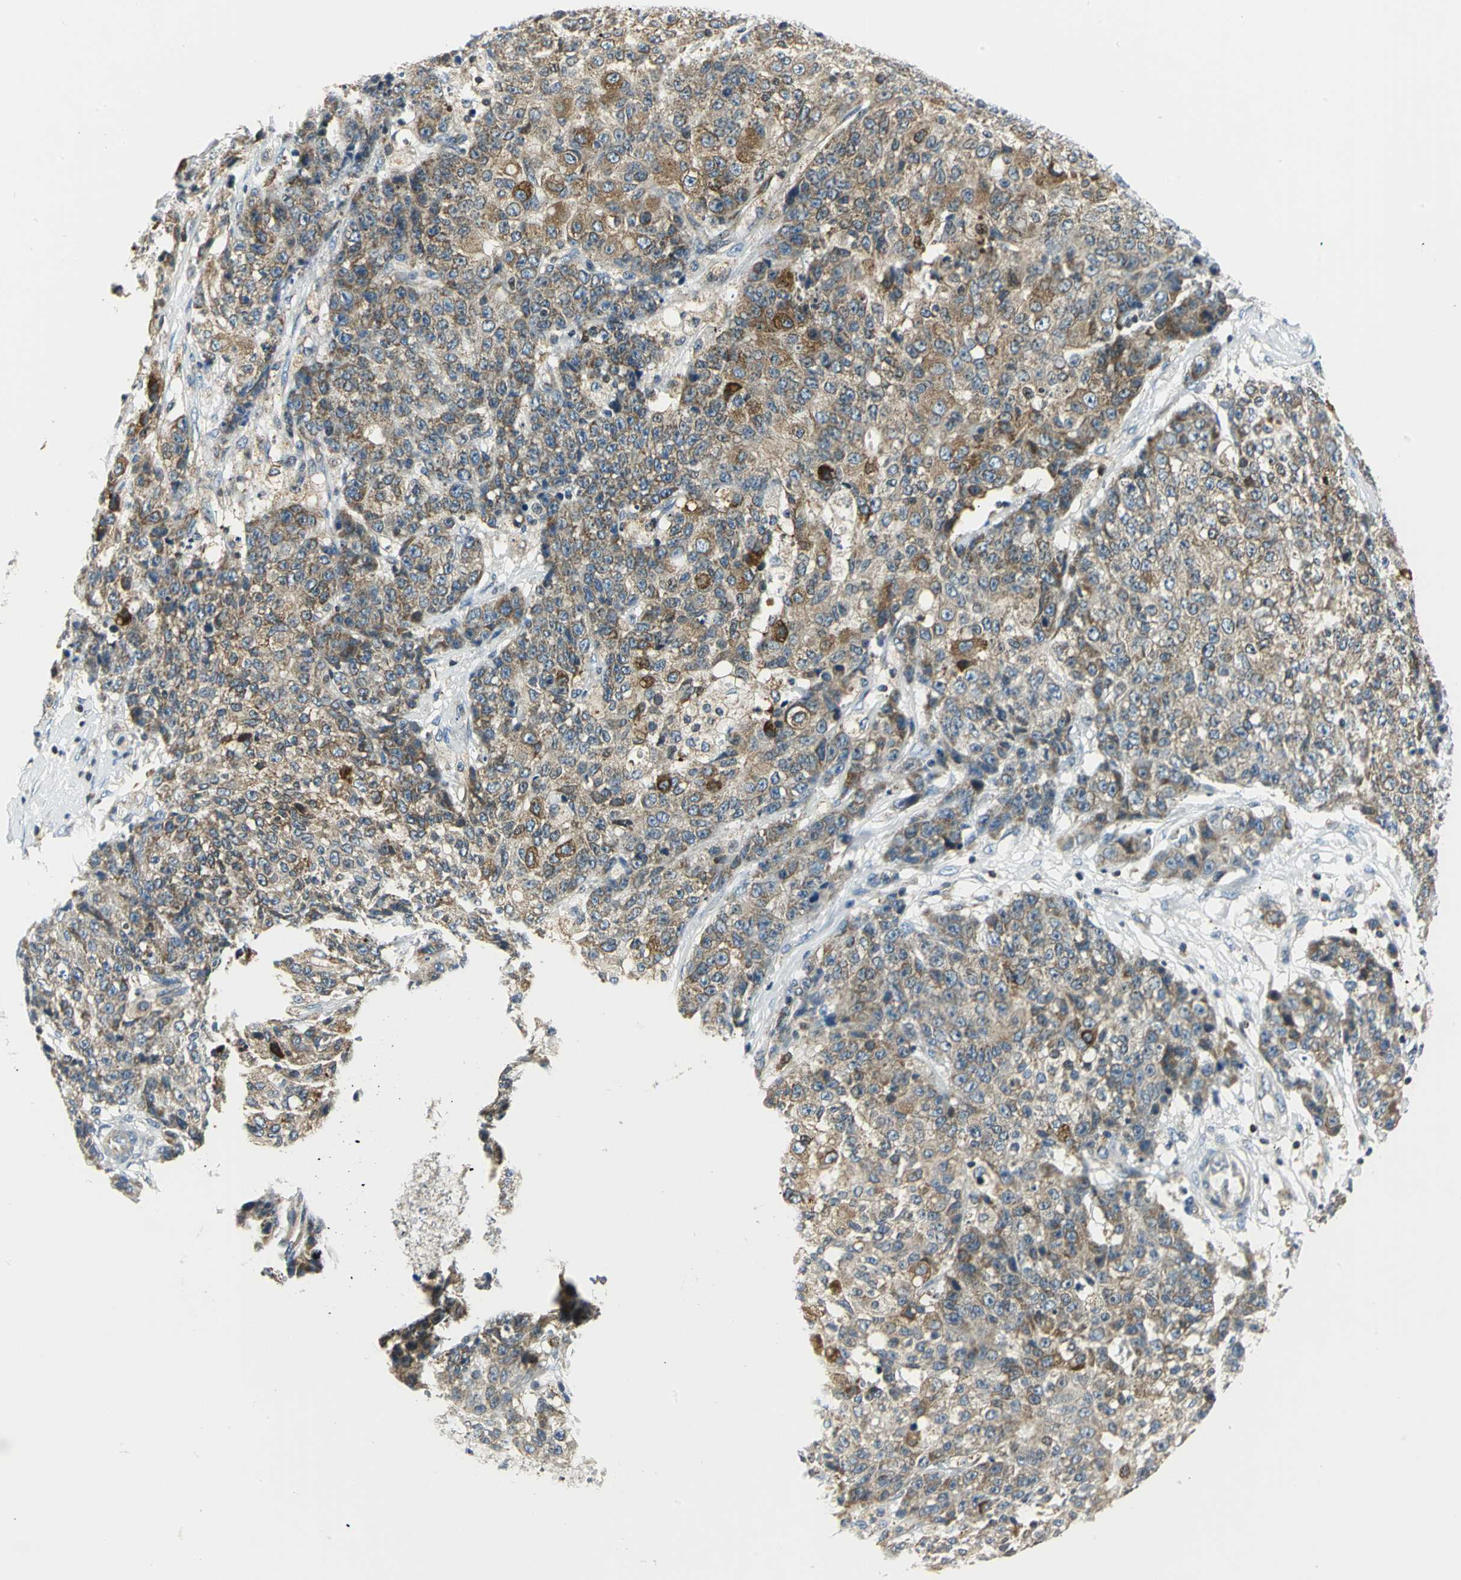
{"staining": {"intensity": "moderate", "quantity": ">75%", "location": "cytoplasmic/membranous"}, "tissue": "ovarian cancer", "cell_type": "Tumor cells", "image_type": "cancer", "snomed": [{"axis": "morphology", "description": "Carcinoma, endometroid"}, {"axis": "topography", "description": "Ovary"}], "caption": "IHC photomicrograph of ovarian cancer stained for a protein (brown), which shows medium levels of moderate cytoplasmic/membranous positivity in about >75% of tumor cells.", "gene": "USP40", "patient": {"sex": "female", "age": 42}}